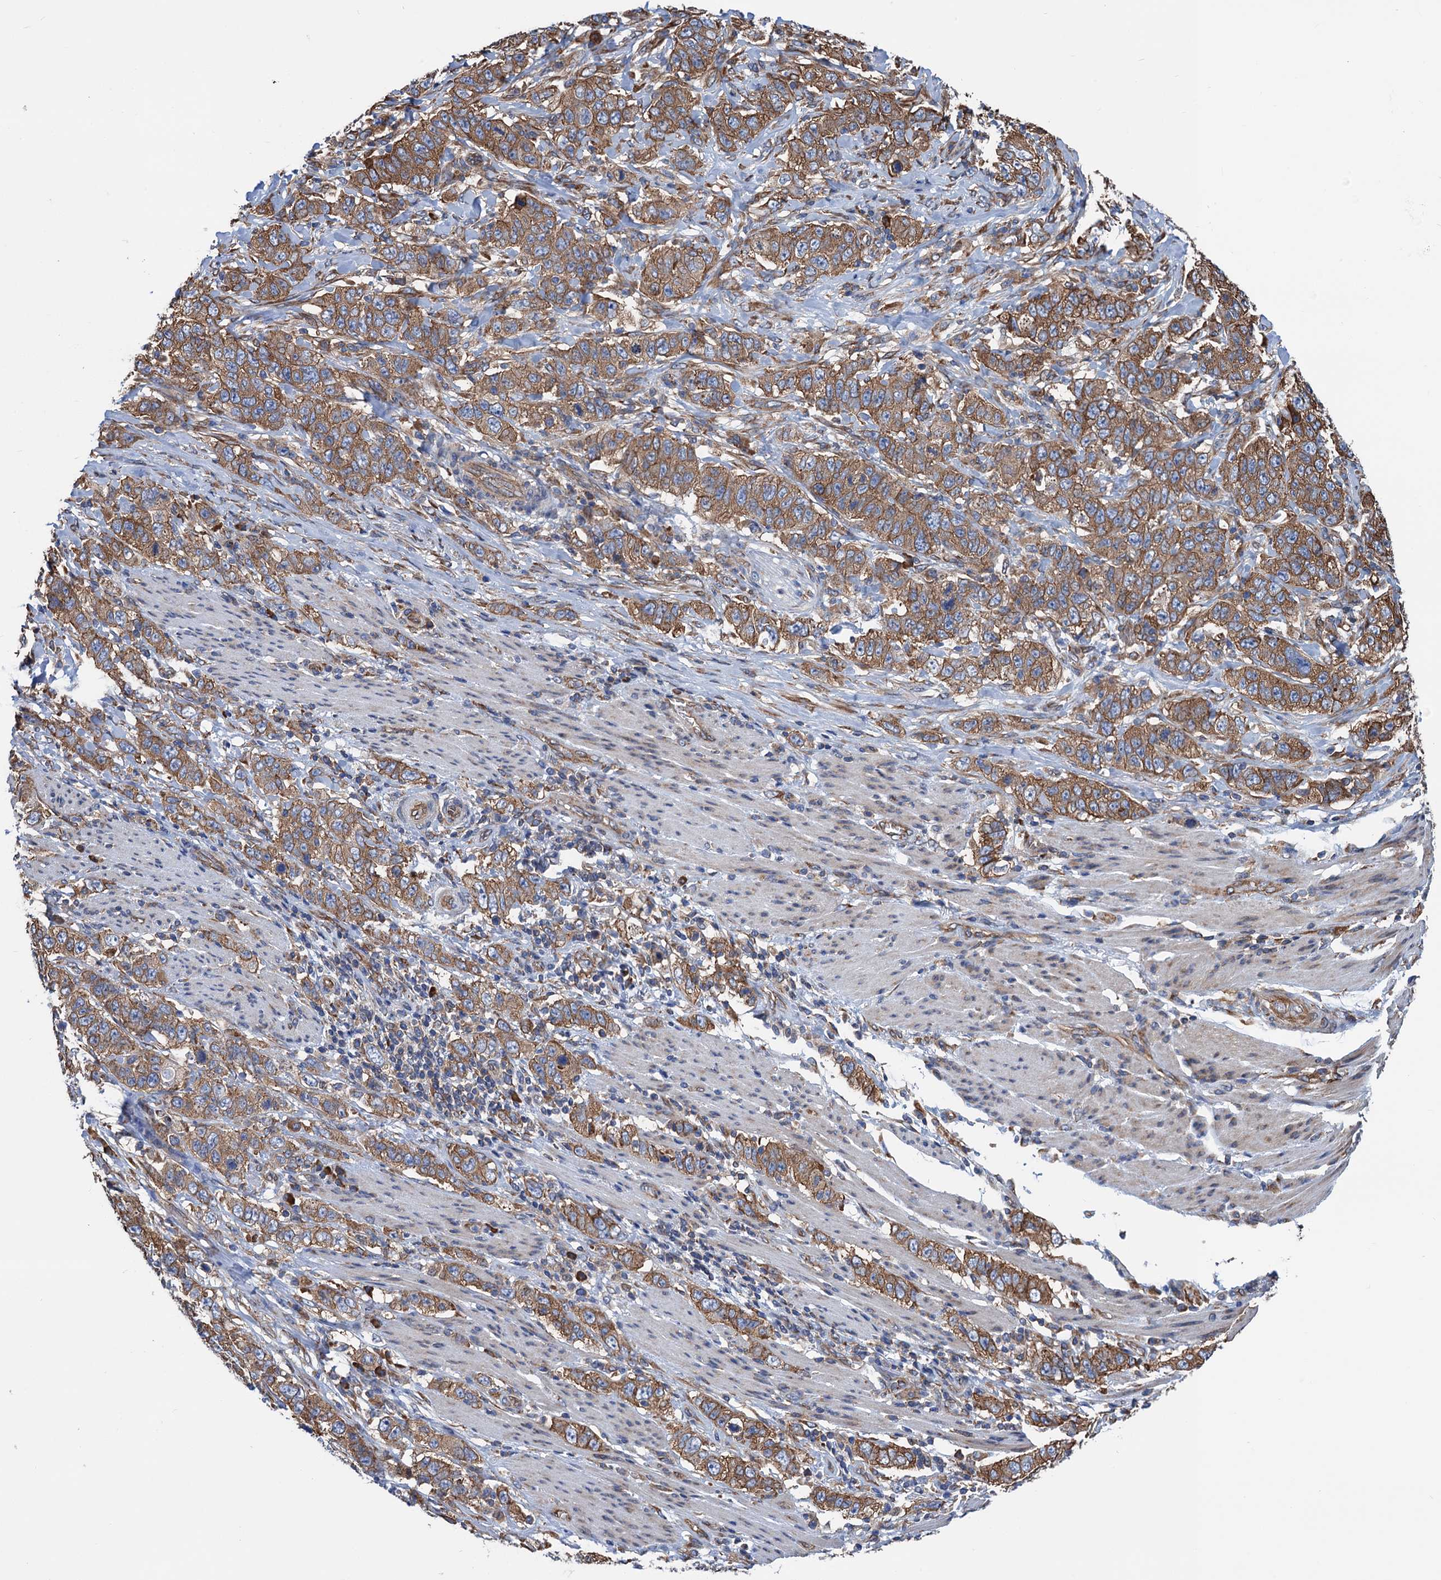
{"staining": {"intensity": "moderate", "quantity": ">75%", "location": "cytoplasmic/membranous"}, "tissue": "stomach cancer", "cell_type": "Tumor cells", "image_type": "cancer", "snomed": [{"axis": "morphology", "description": "Adenocarcinoma, NOS"}, {"axis": "topography", "description": "Stomach"}], "caption": "Tumor cells display medium levels of moderate cytoplasmic/membranous expression in about >75% of cells in human adenocarcinoma (stomach).", "gene": "SLC12A7", "patient": {"sex": "male", "age": 48}}